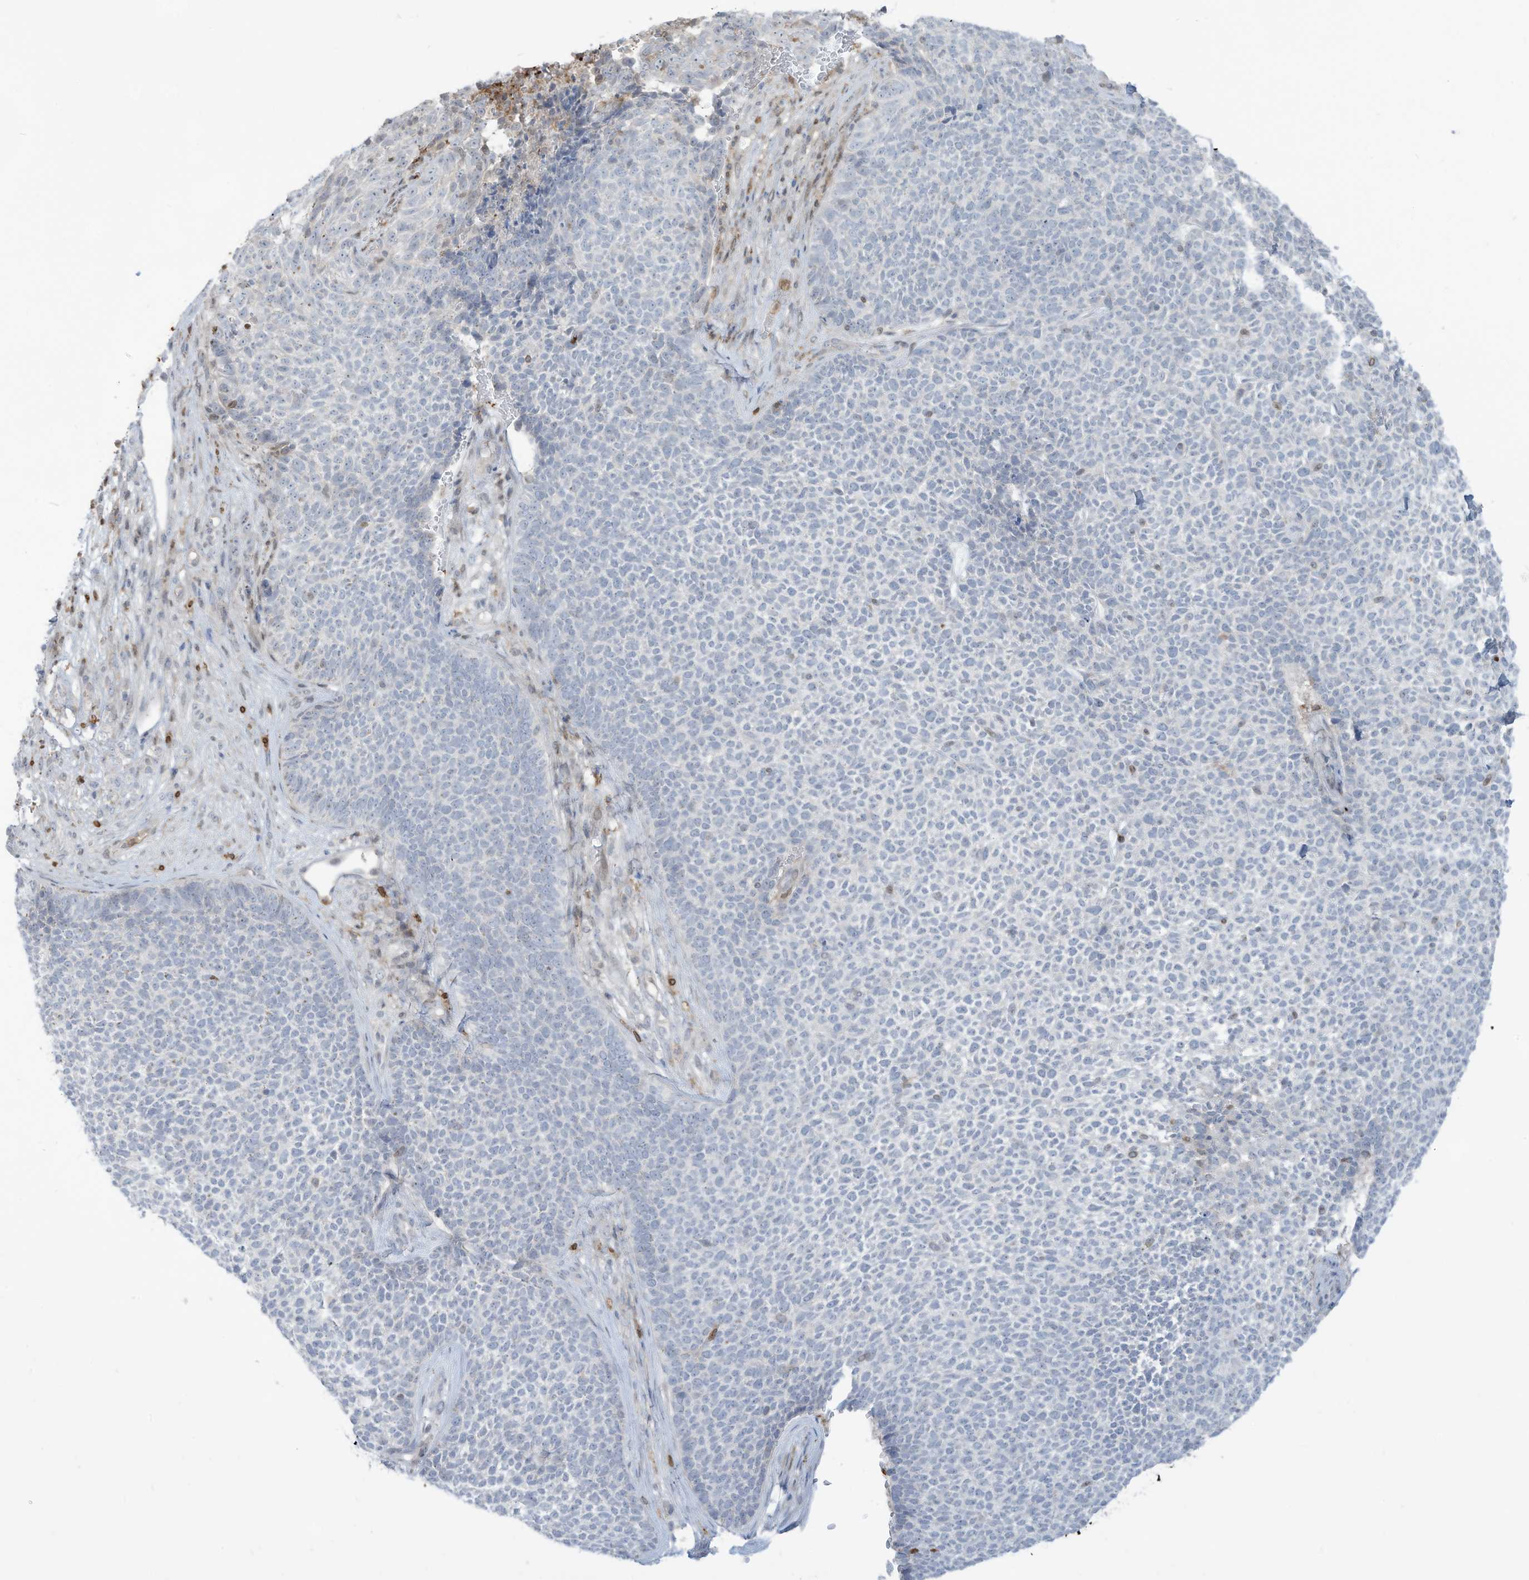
{"staining": {"intensity": "negative", "quantity": "none", "location": "none"}, "tissue": "skin cancer", "cell_type": "Tumor cells", "image_type": "cancer", "snomed": [{"axis": "morphology", "description": "Basal cell carcinoma"}, {"axis": "topography", "description": "Skin"}], "caption": "Tumor cells are negative for brown protein staining in skin basal cell carcinoma.", "gene": "NOTO", "patient": {"sex": "female", "age": 84}}